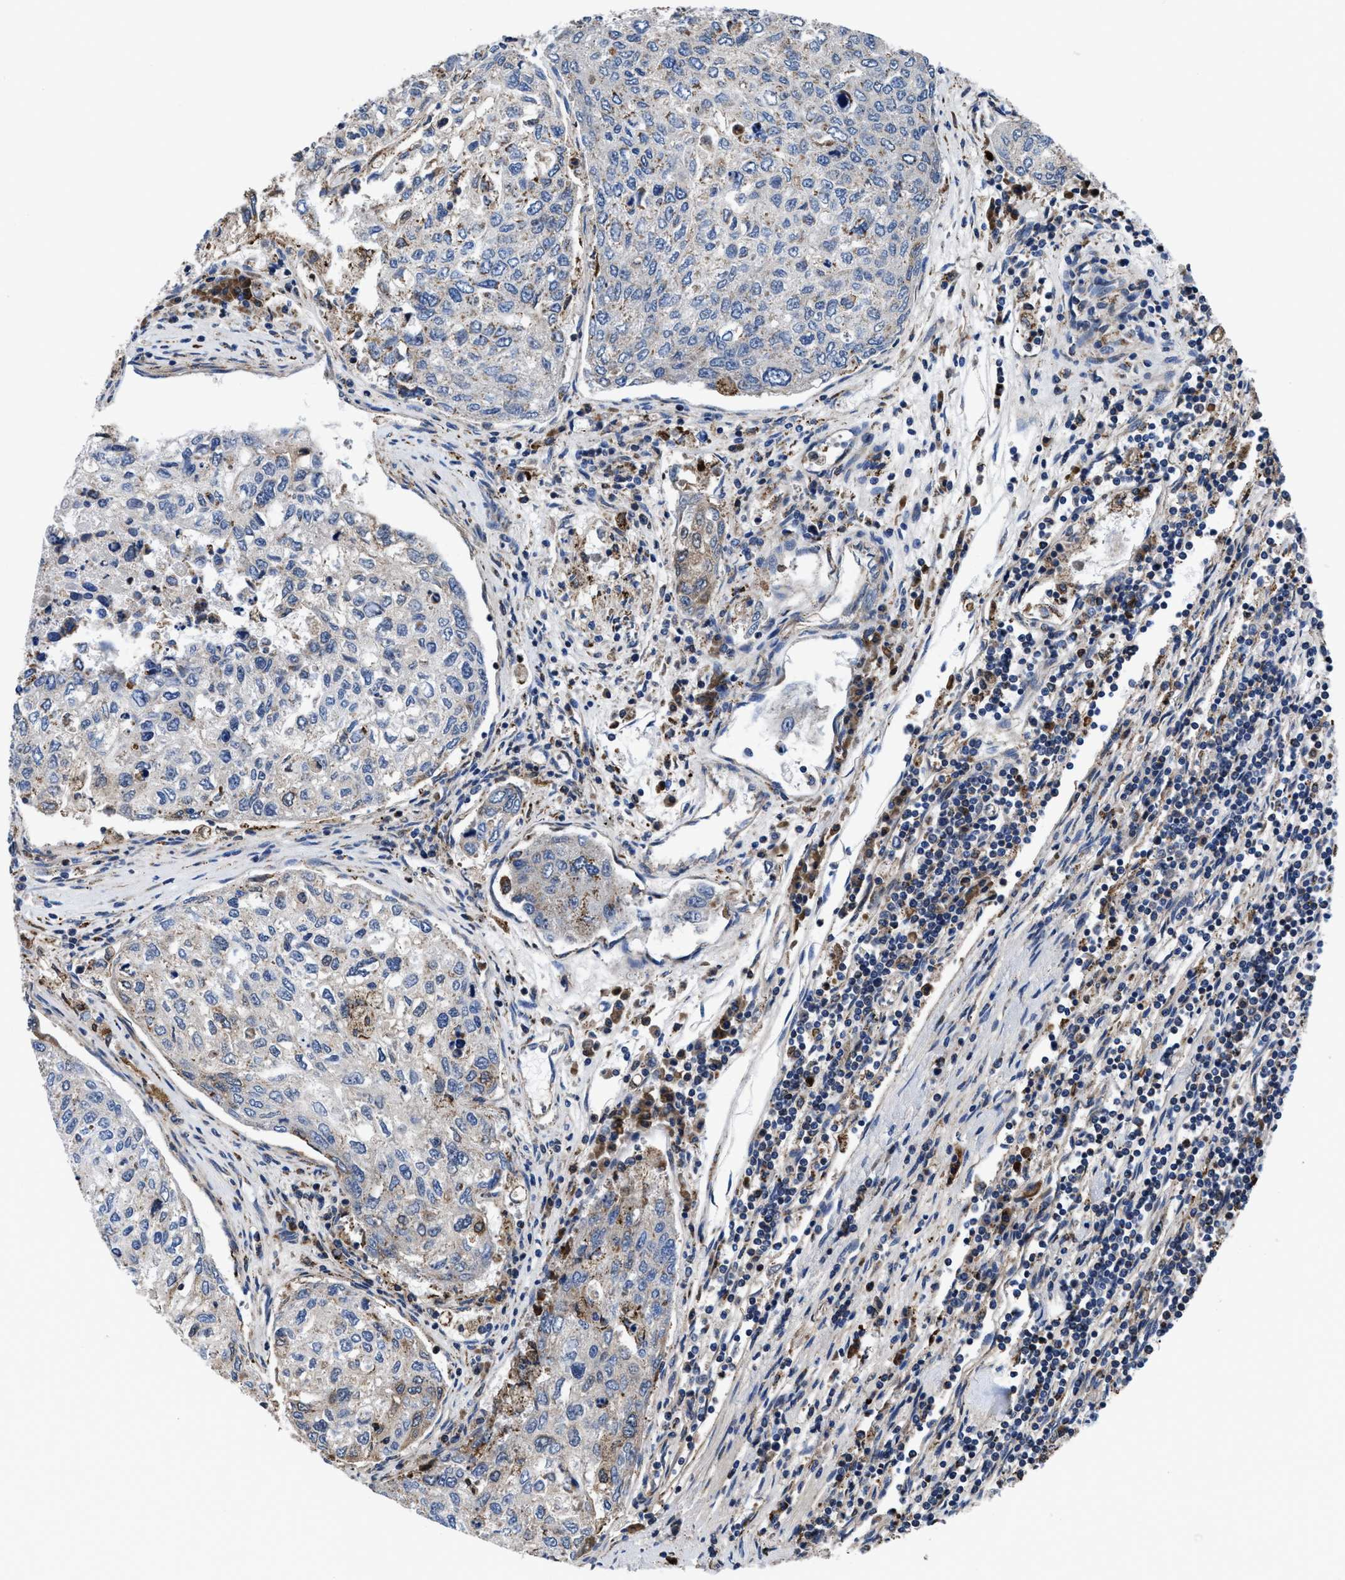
{"staining": {"intensity": "weak", "quantity": "<25%", "location": "cytoplasmic/membranous"}, "tissue": "urothelial cancer", "cell_type": "Tumor cells", "image_type": "cancer", "snomed": [{"axis": "morphology", "description": "Urothelial carcinoma, High grade"}, {"axis": "topography", "description": "Lymph node"}, {"axis": "topography", "description": "Urinary bladder"}], "caption": "This photomicrograph is of urothelial cancer stained with IHC to label a protein in brown with the nuclei are counter-stained blue. There is no positivity in tumor cells.", "gene": "PRR15L", "patient": {"sex": "male", "age": 51}}